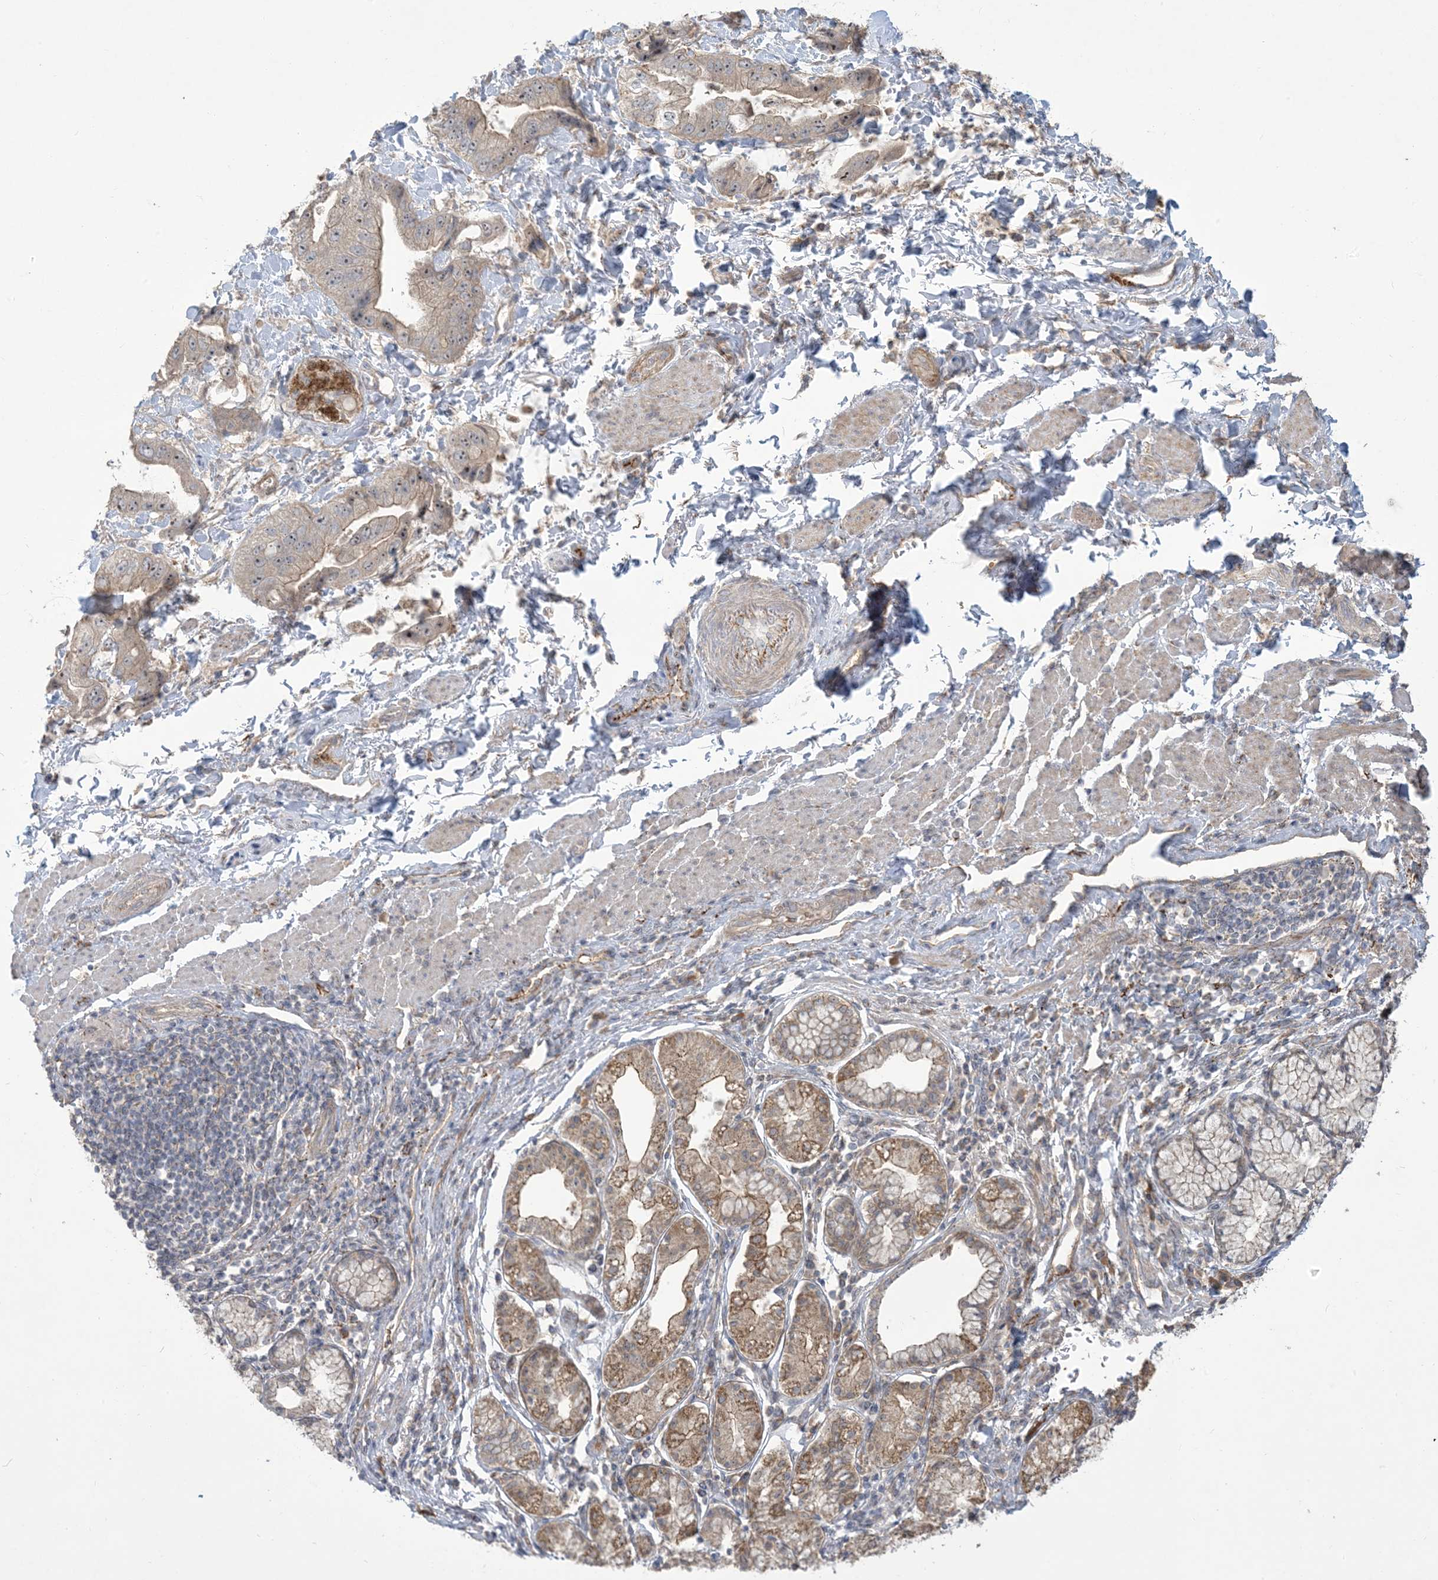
{"staining": {"intensity": "moderate", "quantity": "<25%", "location": "nuclear"}, "tissue": "stomach cancer", "cell_type": "Tumor cells", "image_type": "cancer", "snomed": [{"axis": "morphology", "description": "Adenocarcinoma, NOS"}, {"axis": "topography", "description": "Stomach"}], "caption": "Tumor cells show moderate nuclear expression in approximately <25% of cells in stomach adenocarcinoma. The staining was performed using DAB (3,3'-diaminobenzidine) to visualize the protein expression in brown, while the nuclei were stained in blue with hematoxylin (Magnification: 20x).", "gene": "KLHL18", "patient": {"sex": "male", "age": 62}}